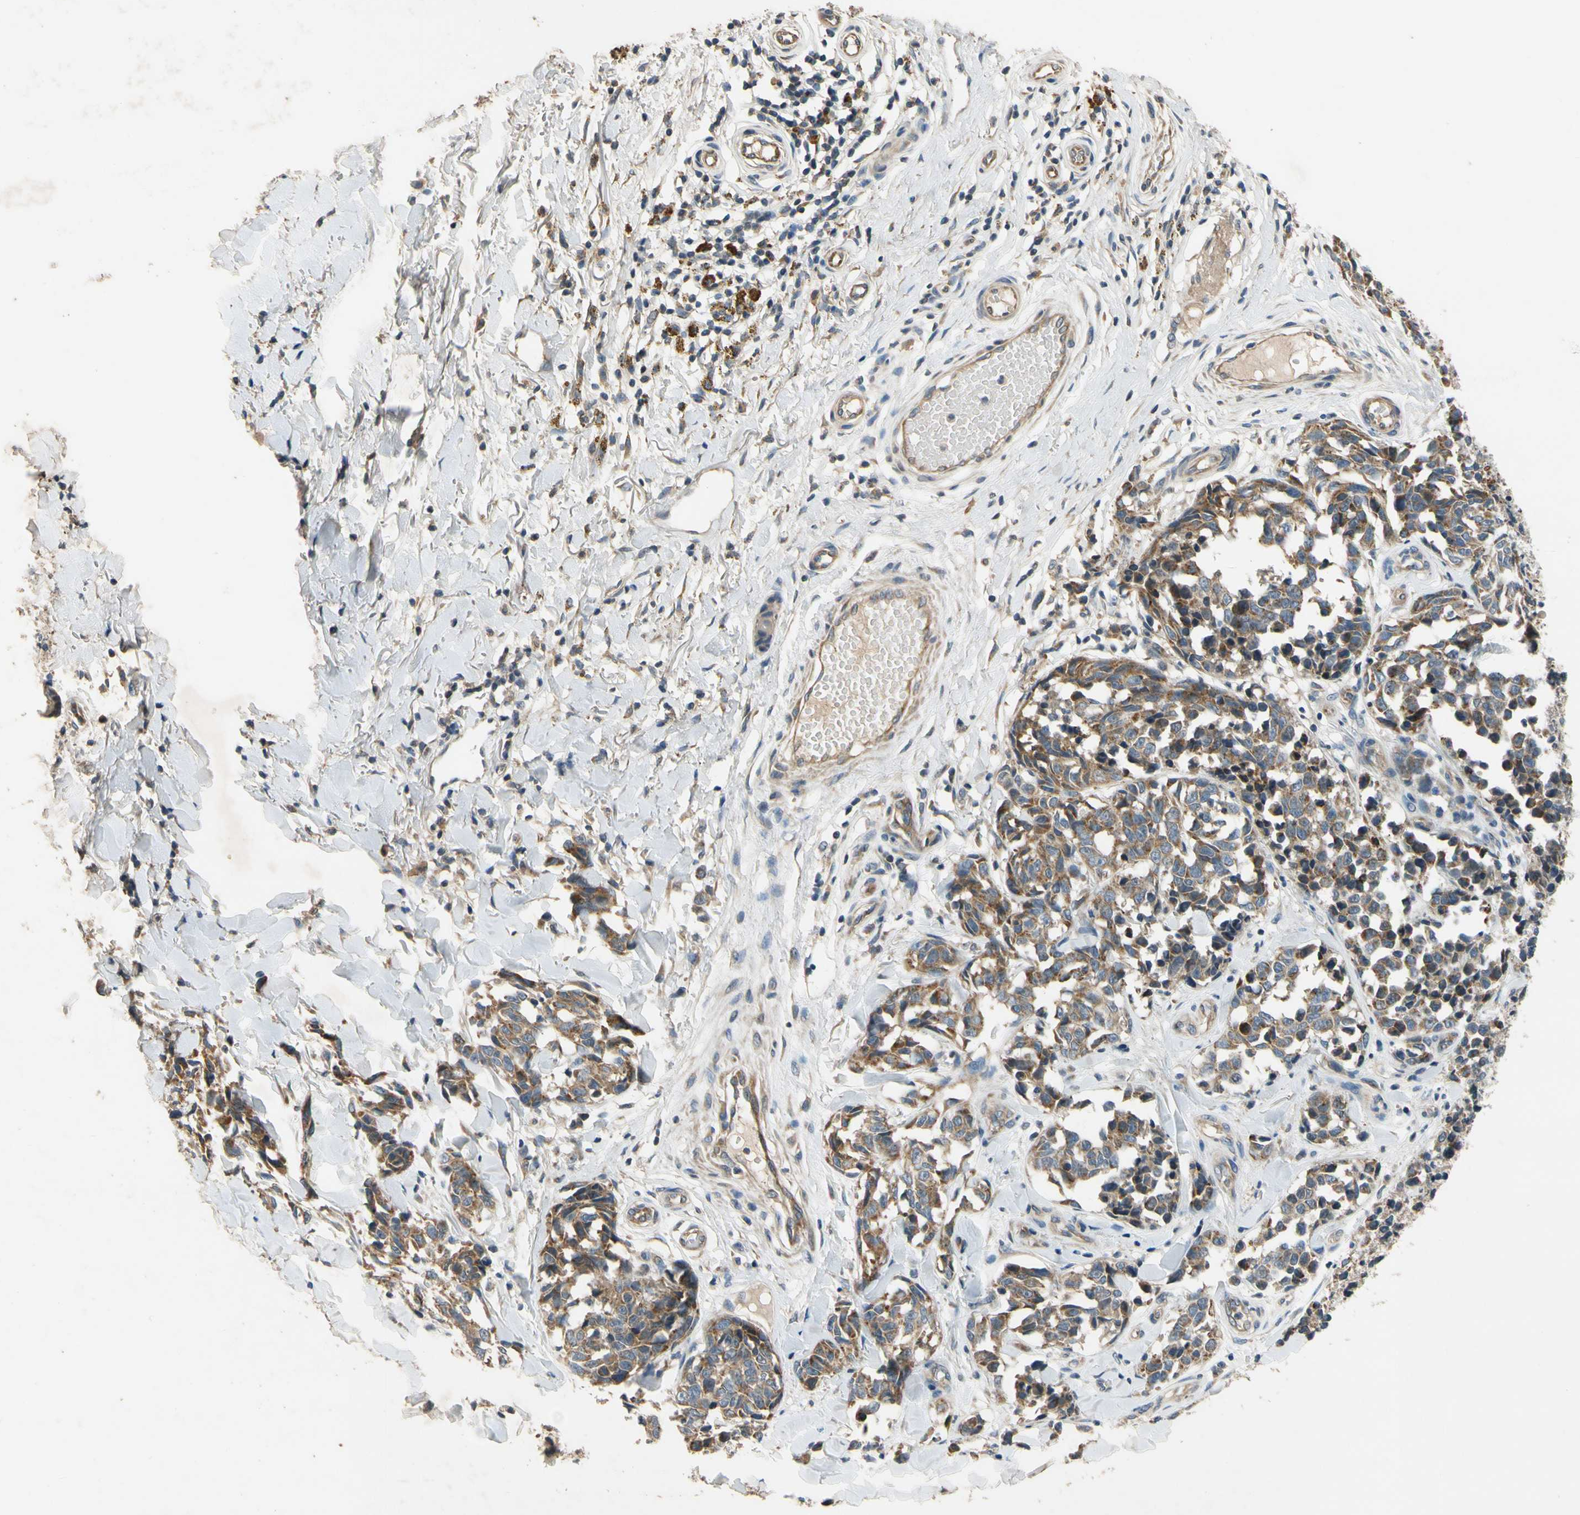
{"staining": {"intensity": "moderate", "quantity": ">75%", "location": "cytoplasmic/membranous"}, "tissue": "melanoma", "cell_type": "Tumor cells", "image_type": "cancer", "snomed": [{"axis": "morphology", "description": "Malignant melanoma, NOS"}, {"axis": "topography", "description": "Skin"}], "caption": "Protein expression analysis of melanoma reveals moderate cytoplasmic/membranous staining in about >75% of tumor cells.", "gene": "ALKBH3", "patient": {"sex": "female", "age": 64}}